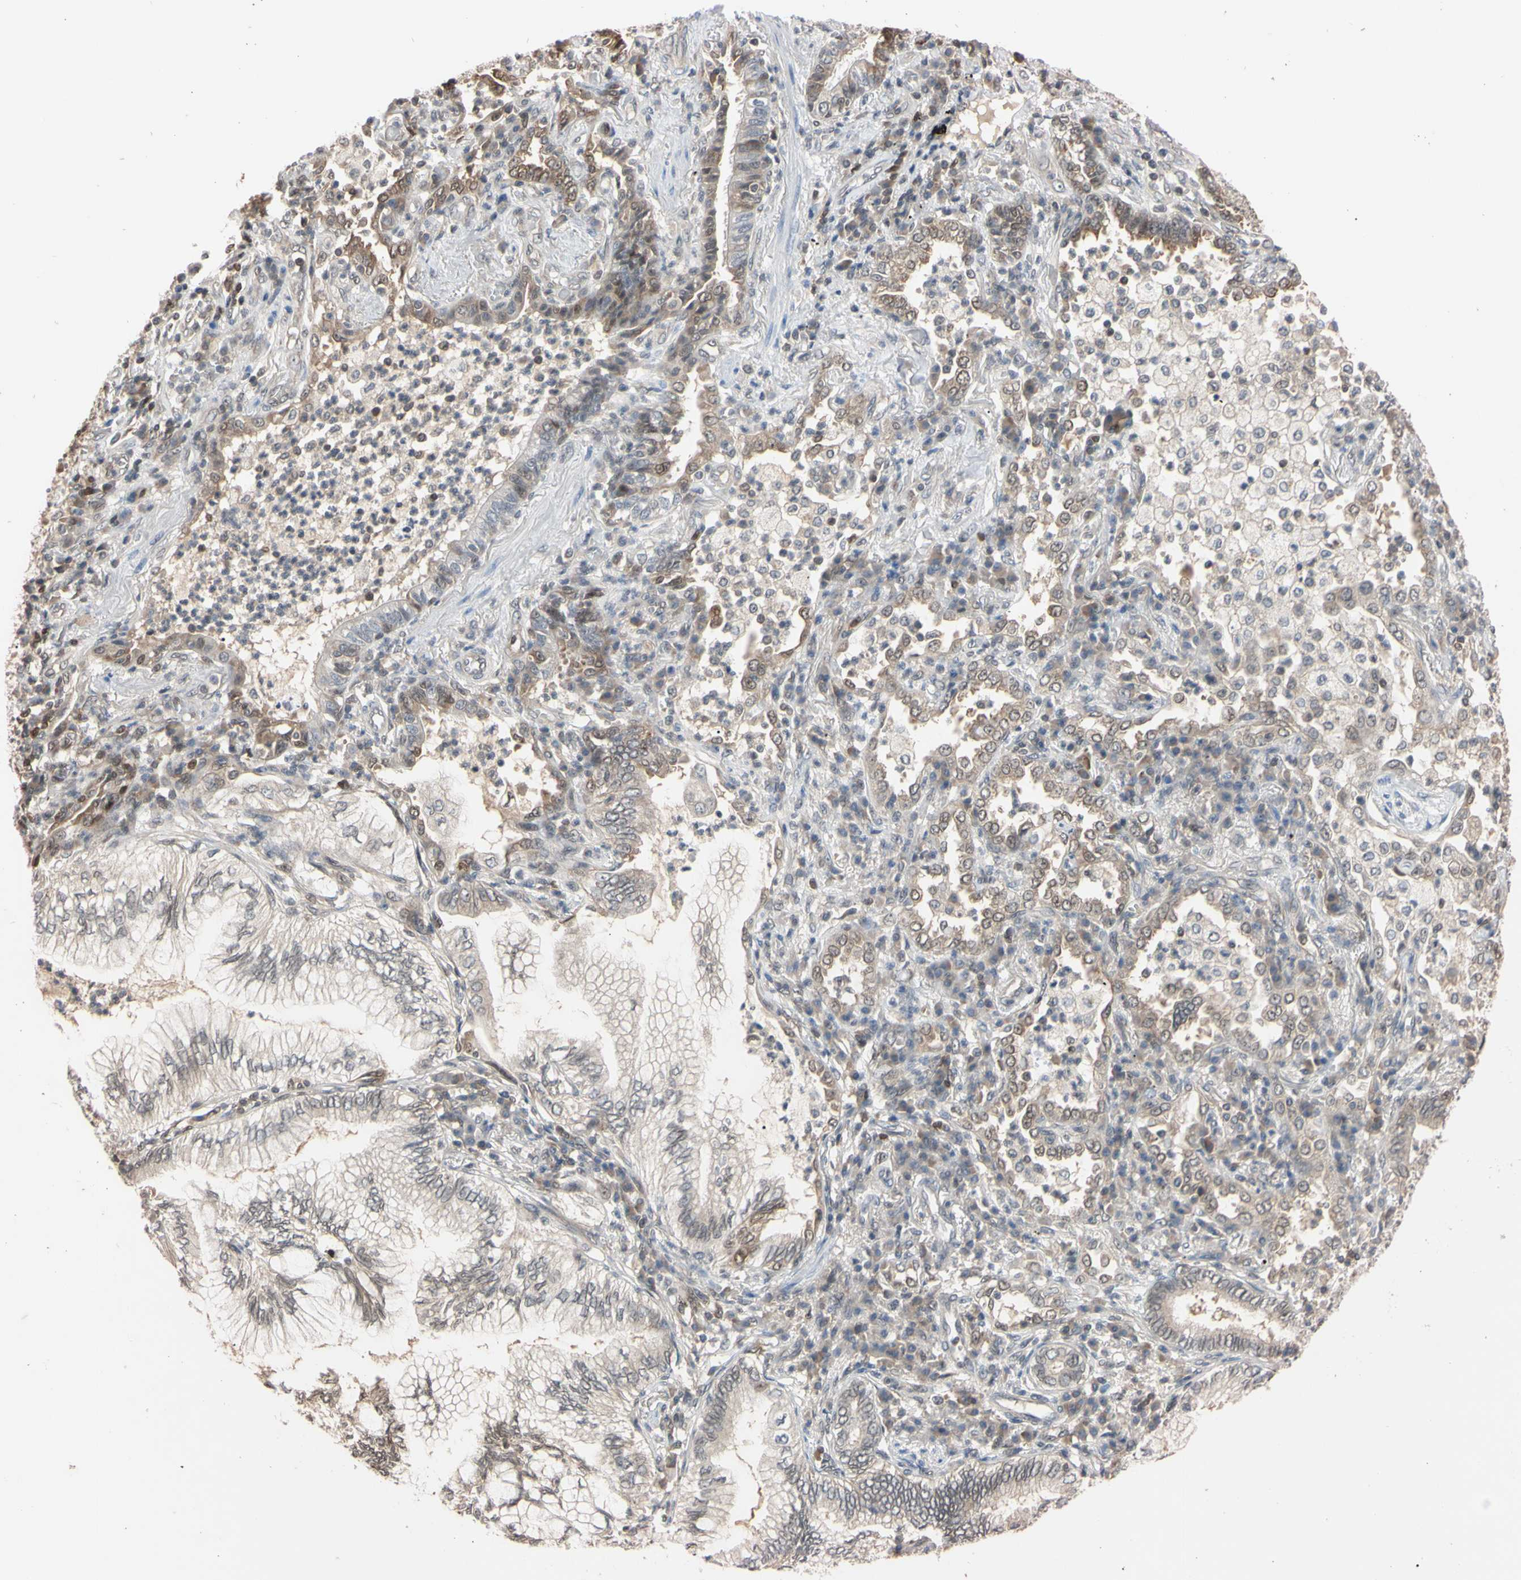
{"staining": {"intensity": "weak", "quantity": ">75%", "location": "cytoplasmic/membranous"}, "tissue": "lung cancer", "cell_type": "Tumor cells", "image_type": "cancer", "snomed": [{"axis": "morphology", "description": "Normal tissue, NOS"}, {"axis": "morphology", "description": "Adenocarcinoma, NOS"}, {"axis": "topography", "description": "Bronchus"}, {"axis": "topography", "description": "Lung"}], "caption": "Weak cytoplasmic/membranous staining is seen in approximately >75% of tumor cells in lung adenocarcinoma. Using DAB (3,3'-diaminobenzidine) (brown) and hematoxylin (blue) stains, captured at high magnification using brightfield microscopy.", "gene": "UBE2I", "patient": {"sex": "female", "age": 70}}